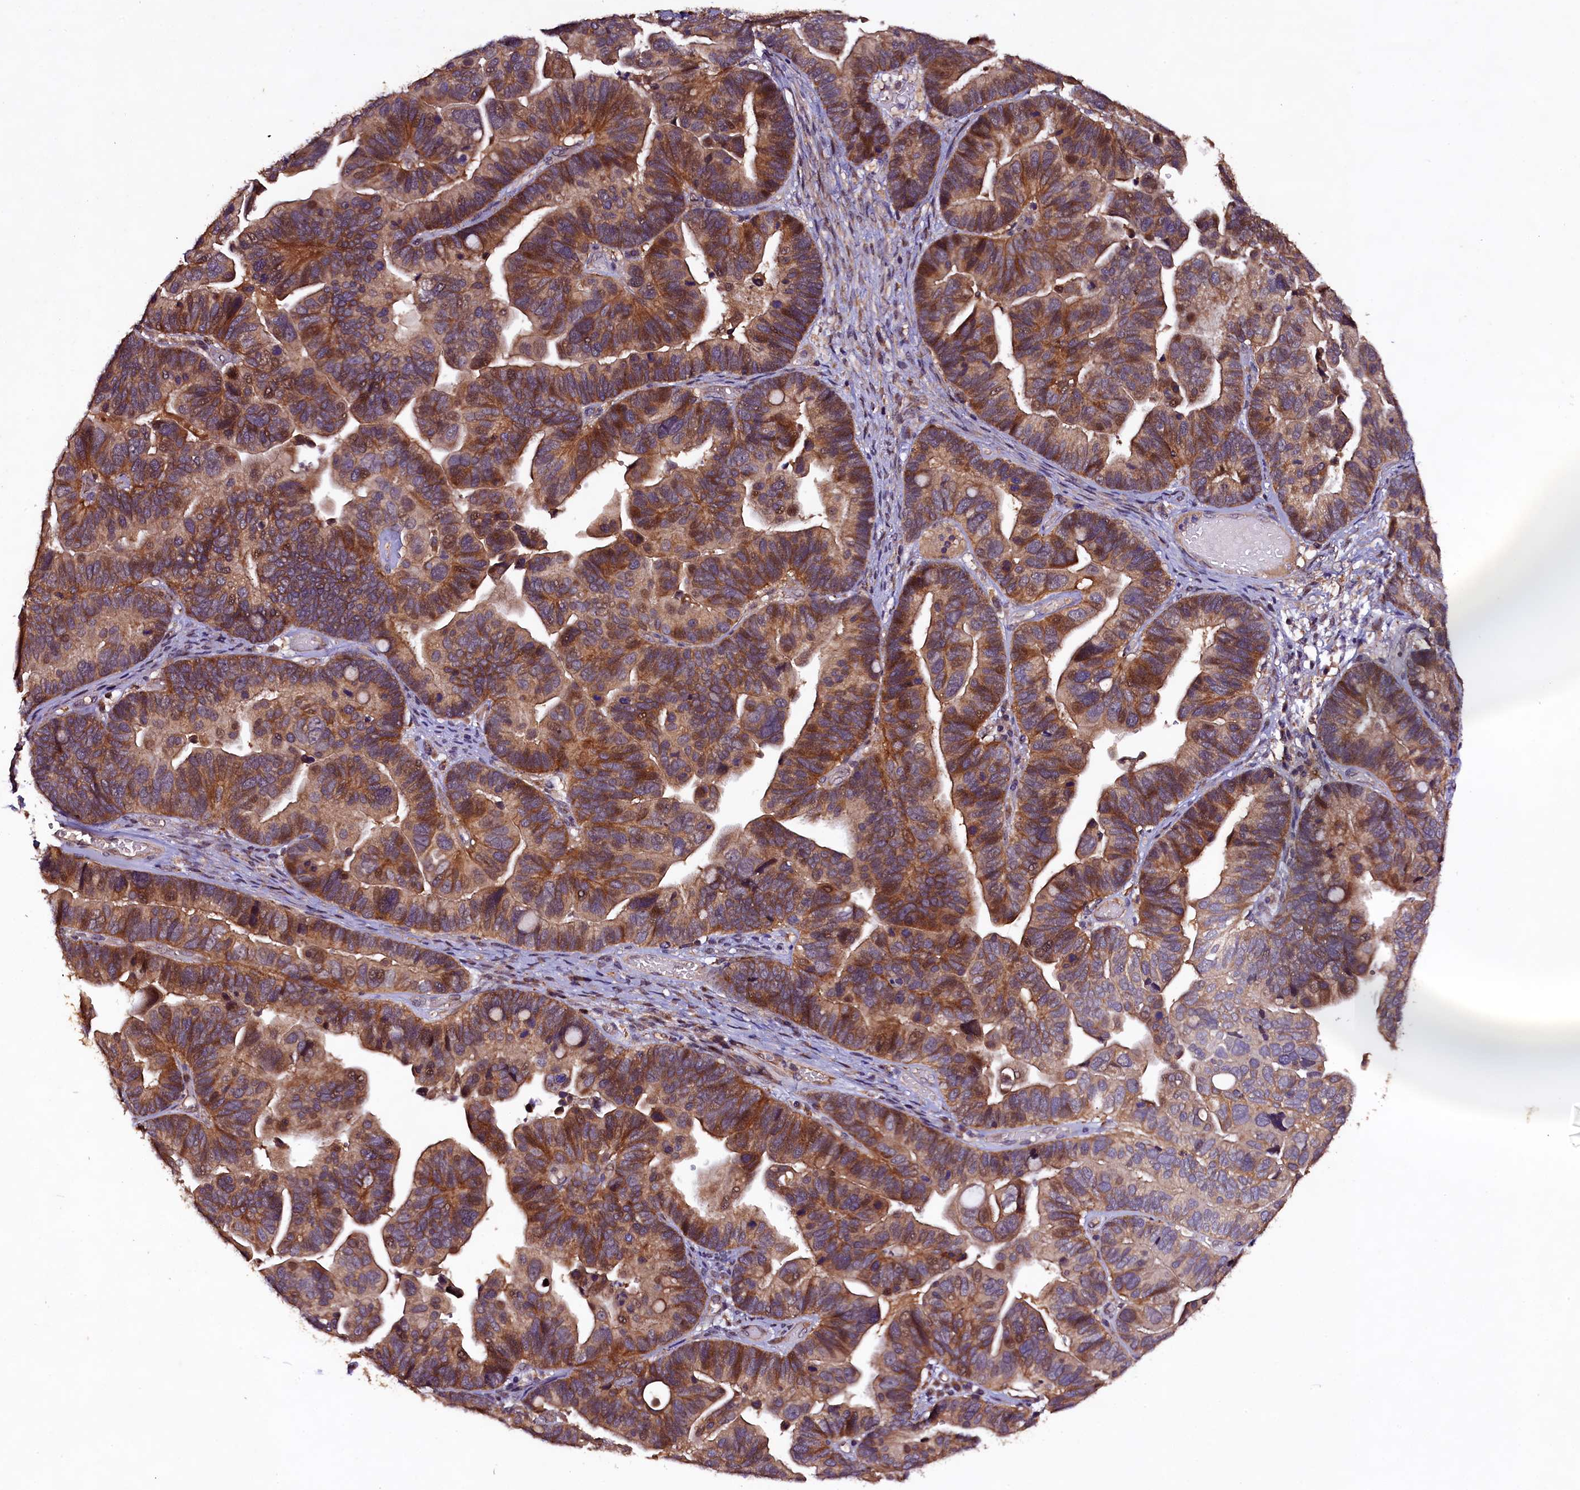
{"staining": {"intensity": "strong", "quantity": ">75%", "location": "cytoplasmic/membranous"}, "tissue": "ovarian cancer", "cell_type": "Tumor cells", "image_type": "cancer", "snomed": [{"axis": "morphology", "description": "Cystadenocarcinoma, serous, NOS"}, {"axis": "topography", "description": "Ovary"}], "caption": "Immunohistochemistry (IHC) histopathology image of neoplastic tissue: human ovarian cancer (serous cystadenocarcinoma) stained using IHC demonstrates high levels of strong protein expression localized specifically in the cytoplasmic/membranous of tumor cells, appearing as a cytoplasmic/membranous brown color.", "gene": "PLXNB1", "patient": {"sex": "female", "age": 56}}